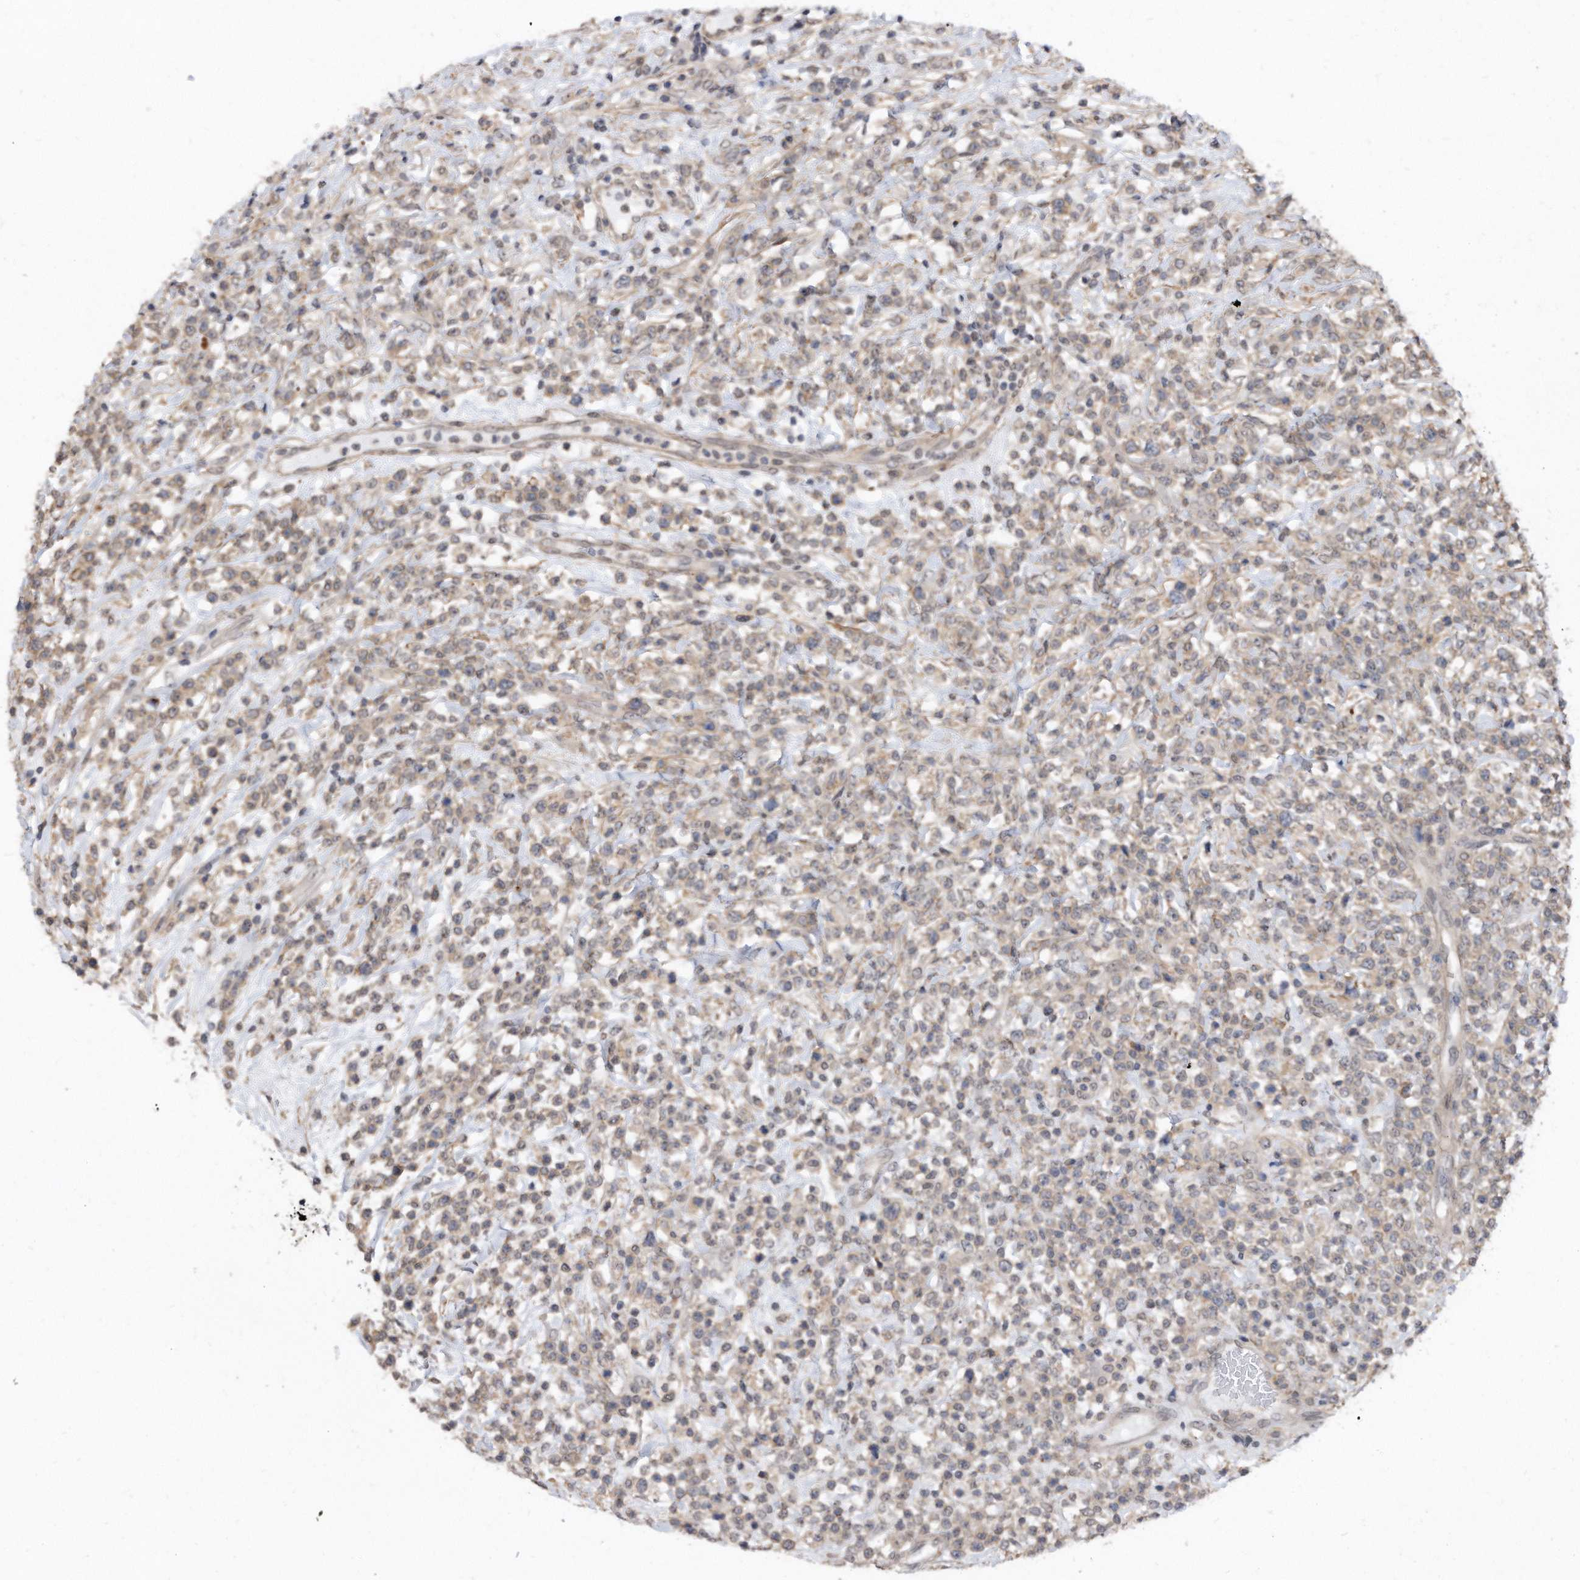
{"staining": {"intensity": "weak", "quantity": "25%-75%", "location": "cytoplasmic/membranous"}, "tissue": "lymphoma", "cell_type": "Tumor cells", "image_type": "cancer", "snomed": [{"axis": "morphology", "description": "Malignant lymphoma, non-Hodgkin's type, High grade"}, {"axis": "topography", "description": "Colon"}], "caption": "This micrograph demonstrates immunohistochemistry staining of human malignant lymphoma, non-Hodgkin's type (high-grade), with low weak cytoplasmic/membranous positivity in about 25%-75% of tumor cells.", "gene": "TCP1", "patient": {"sex": "female", "age": 53}}